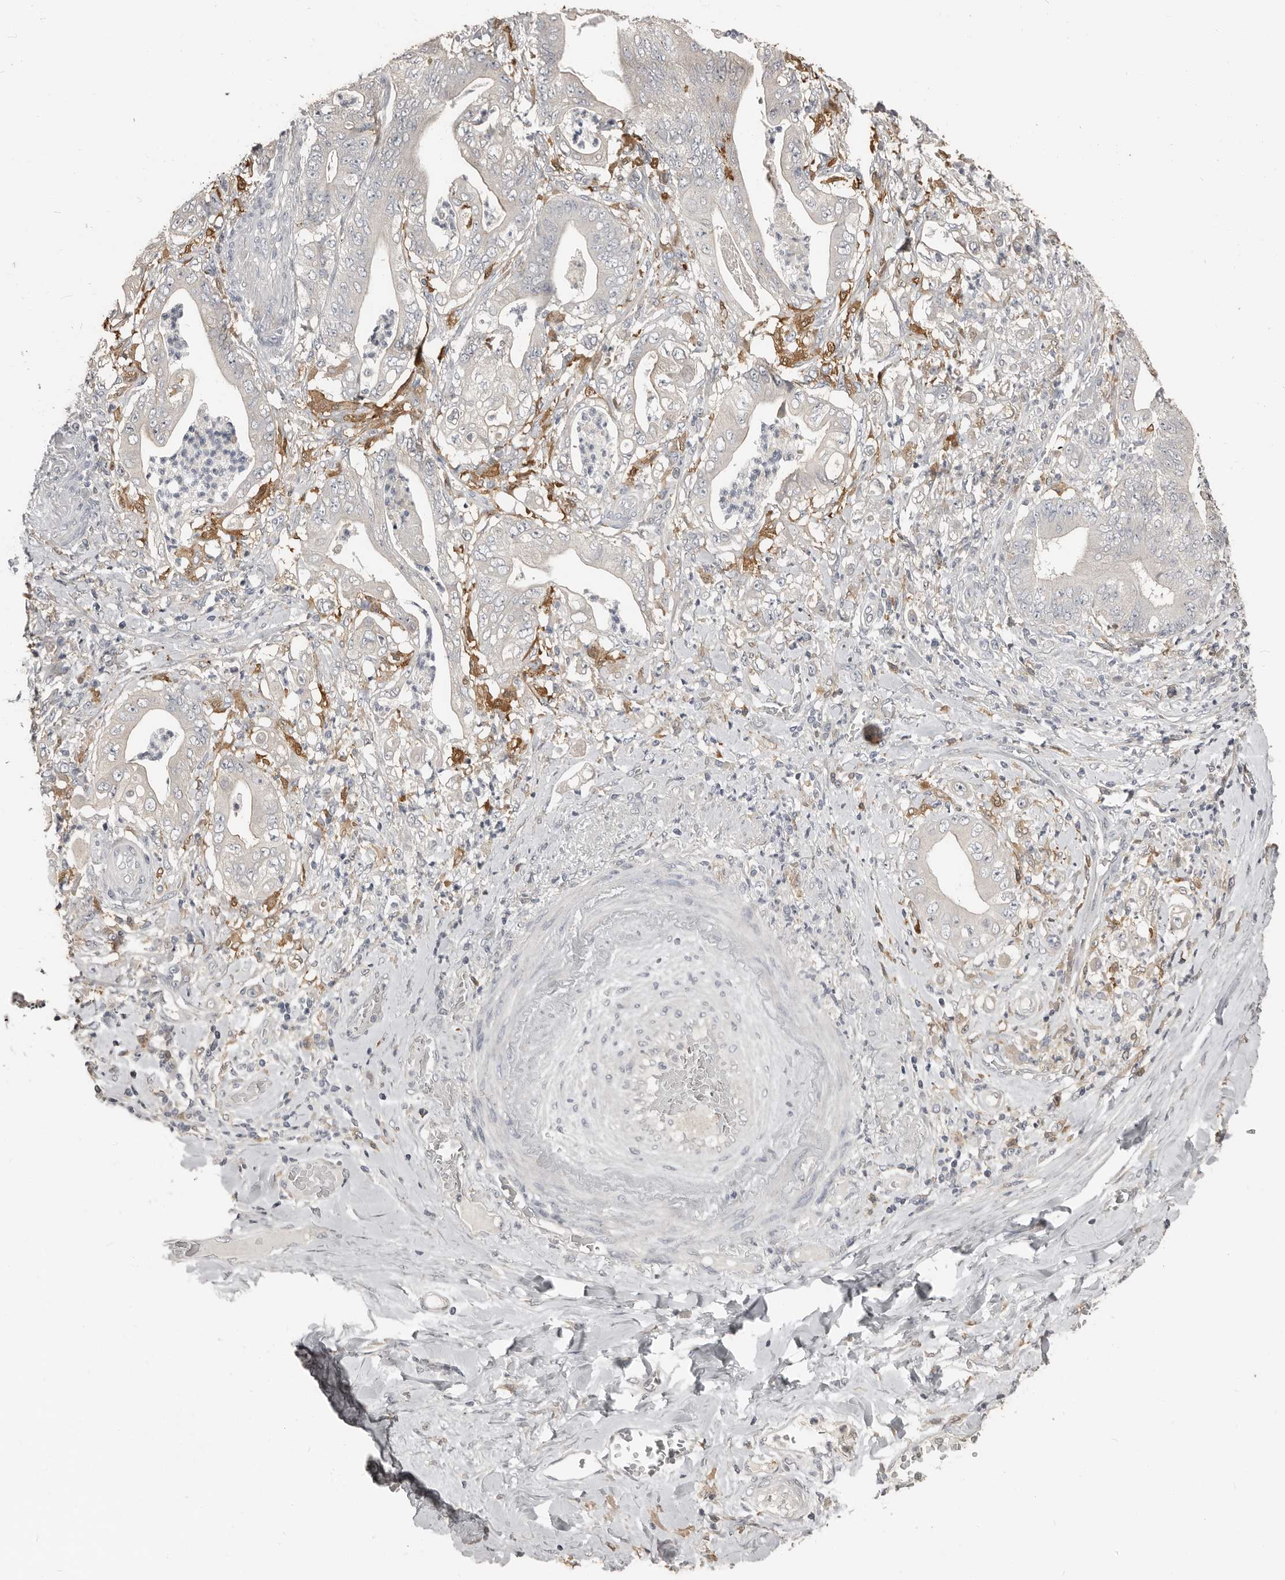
{"staining": {"intensity": "negative", "quantity": "none", "location": "none"}, "tissue": "stomach cancer", "cell_type": "Tumor cells", "image_type": "cancer", "snomed": [{"axis": "morphology", "description": "Adenocarcinoma, NOS"}, {"axis": "topography", "description": "Stomach"}], "caption": "This is an immunohistochemistry (IHC) micrograph of stomach adenocarcinoma. There is no staining in tumor cells.", "gene": "KCNJ8", "patient": {"sex": "female", "age": 73}}